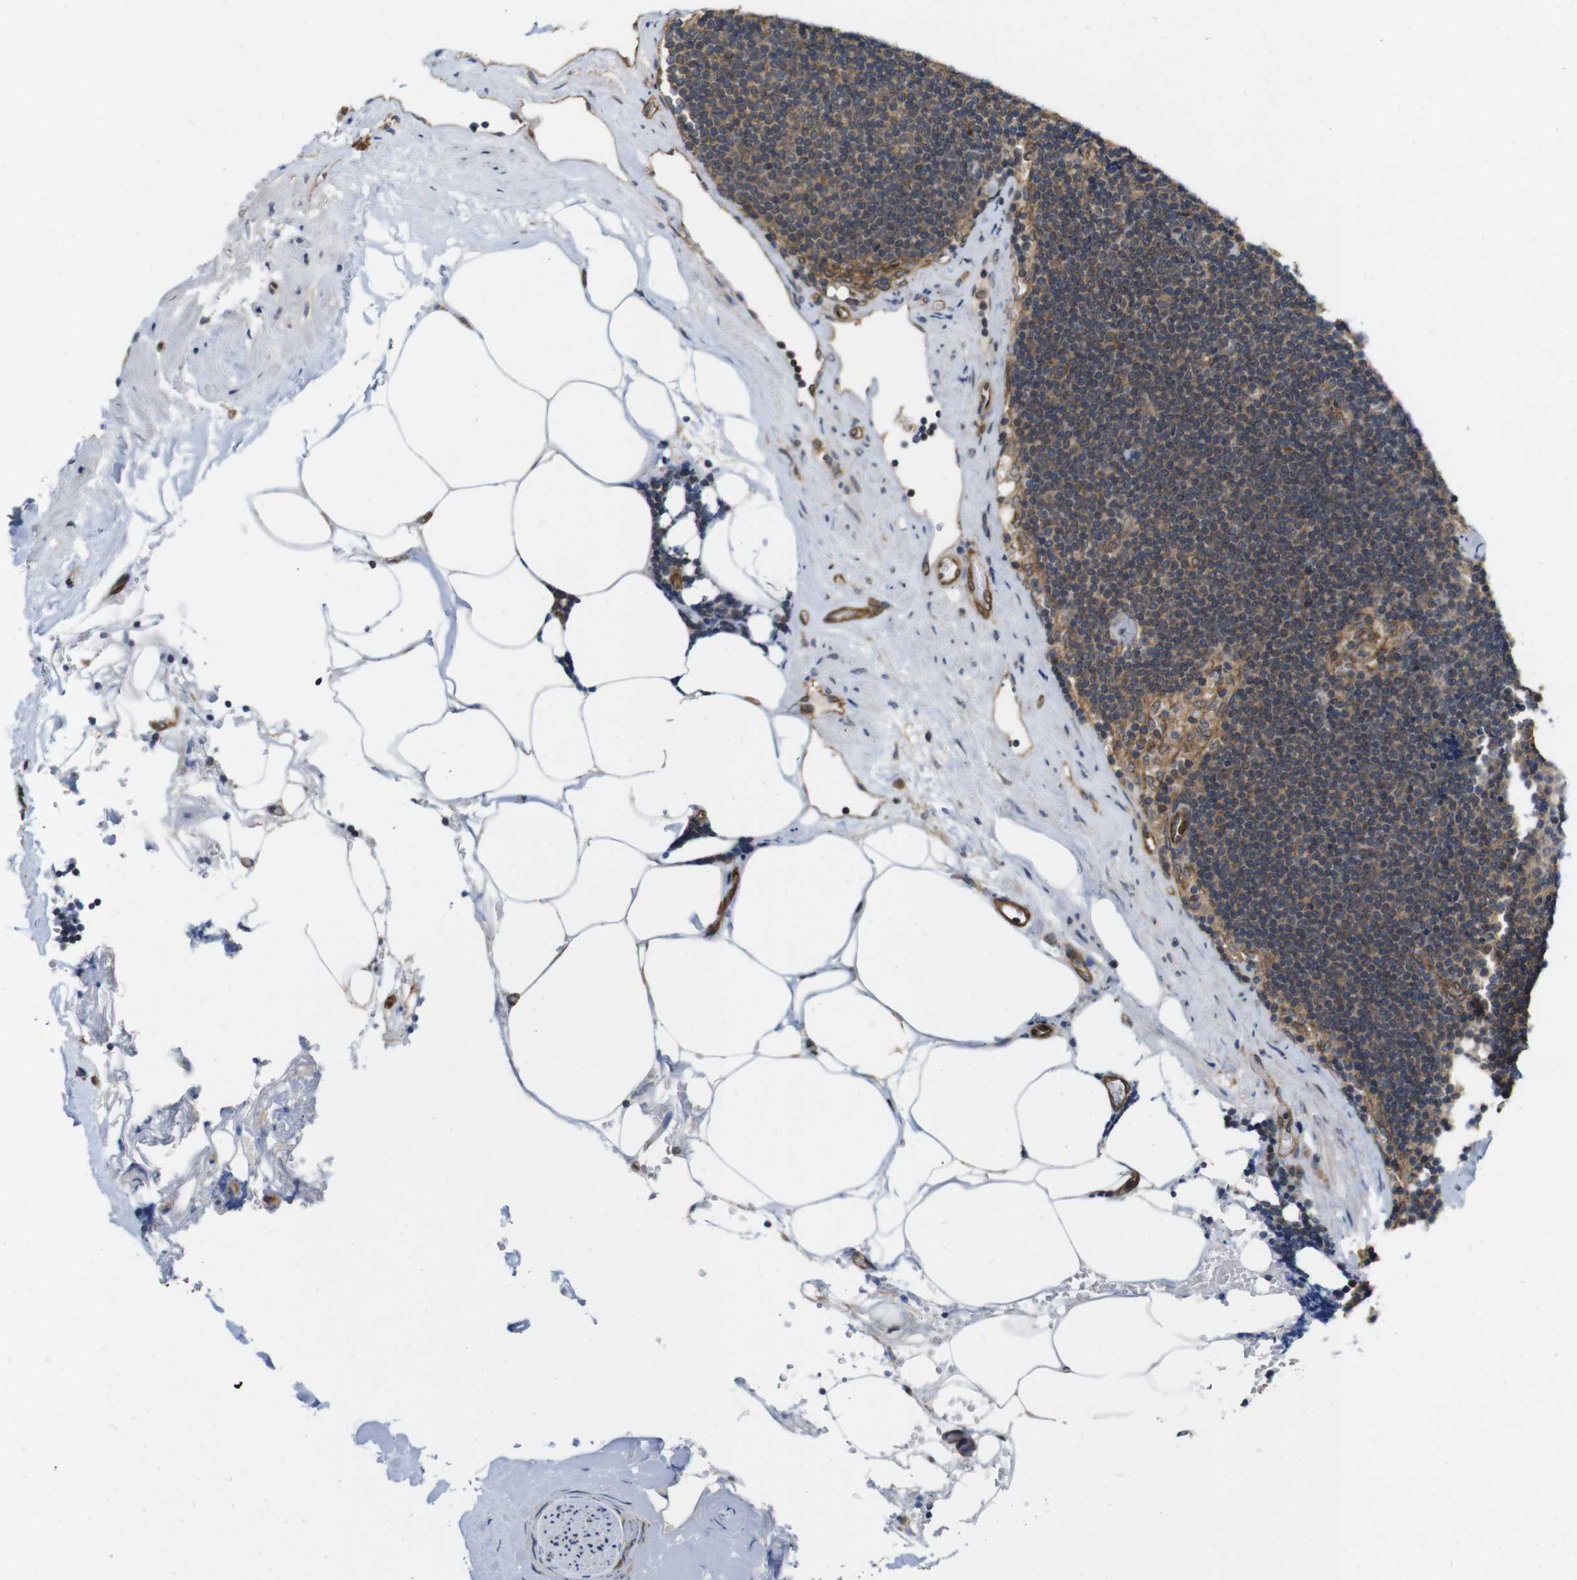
{"staining": {"intensity": "moderate", "quantity": ">75%", "location": "cytoplasmic/membranous"}, "tissue": "lymph node", "cell_type": "Germinal center cells", "image_type": "normal", "snomed": [{"axis": "morphology", "description": "Normal tissue, NOS"}, {"axis": "topography", "description": "Lymph node"}], "caption": "Brown immunohistochemical staining in normal human lymph node displays moderate cytoplasmic/membranous expression in approximately >75% of germinal center cells. (brown staining indicates protein expression, while blue staining denotes nuclei).", "gene": "ZDHHC5", "patient": {"sex": "male", "age": 63}}